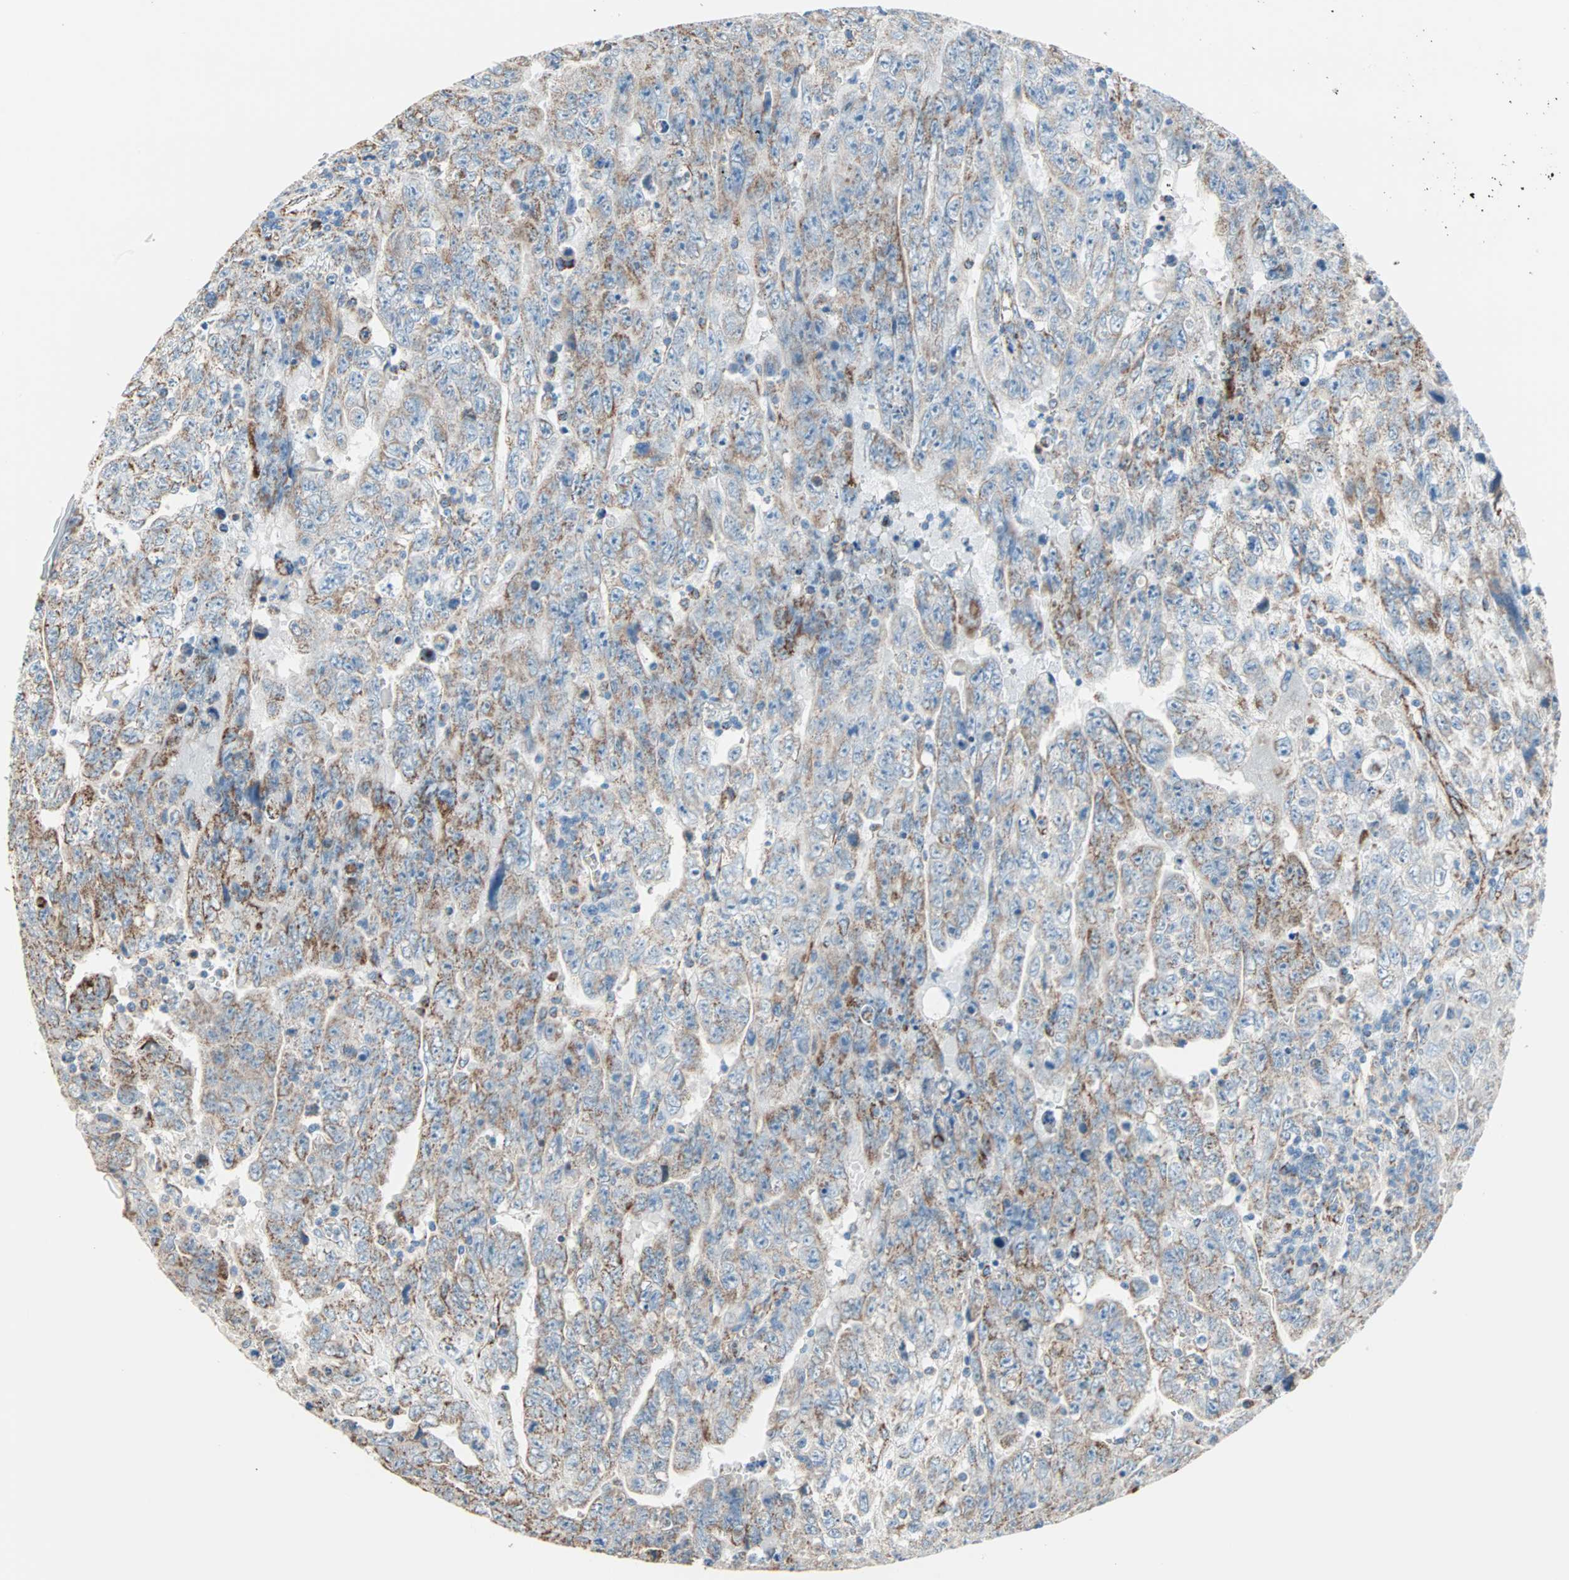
{"staining": {"intensity": "moderate", "quantity": "25%-75%", "location": "cytoplasmic/membranous"}, "tissue": "testis cancer", "cell_type": "Tumor cells", "image_type": "cancer", "snomed": [{"axis": "morphology", "description": "Carcinoma, Embryonal, NOS"}, {"axis": "topography", "description": "Testis"}], "caption": "Moderate cytoplasmic/membranous expression is present in about 25%-75% of tumor cells in testis embryonal carcinoma.", "gene": "TST", "patient": {"sex": "male", "age": 28}}